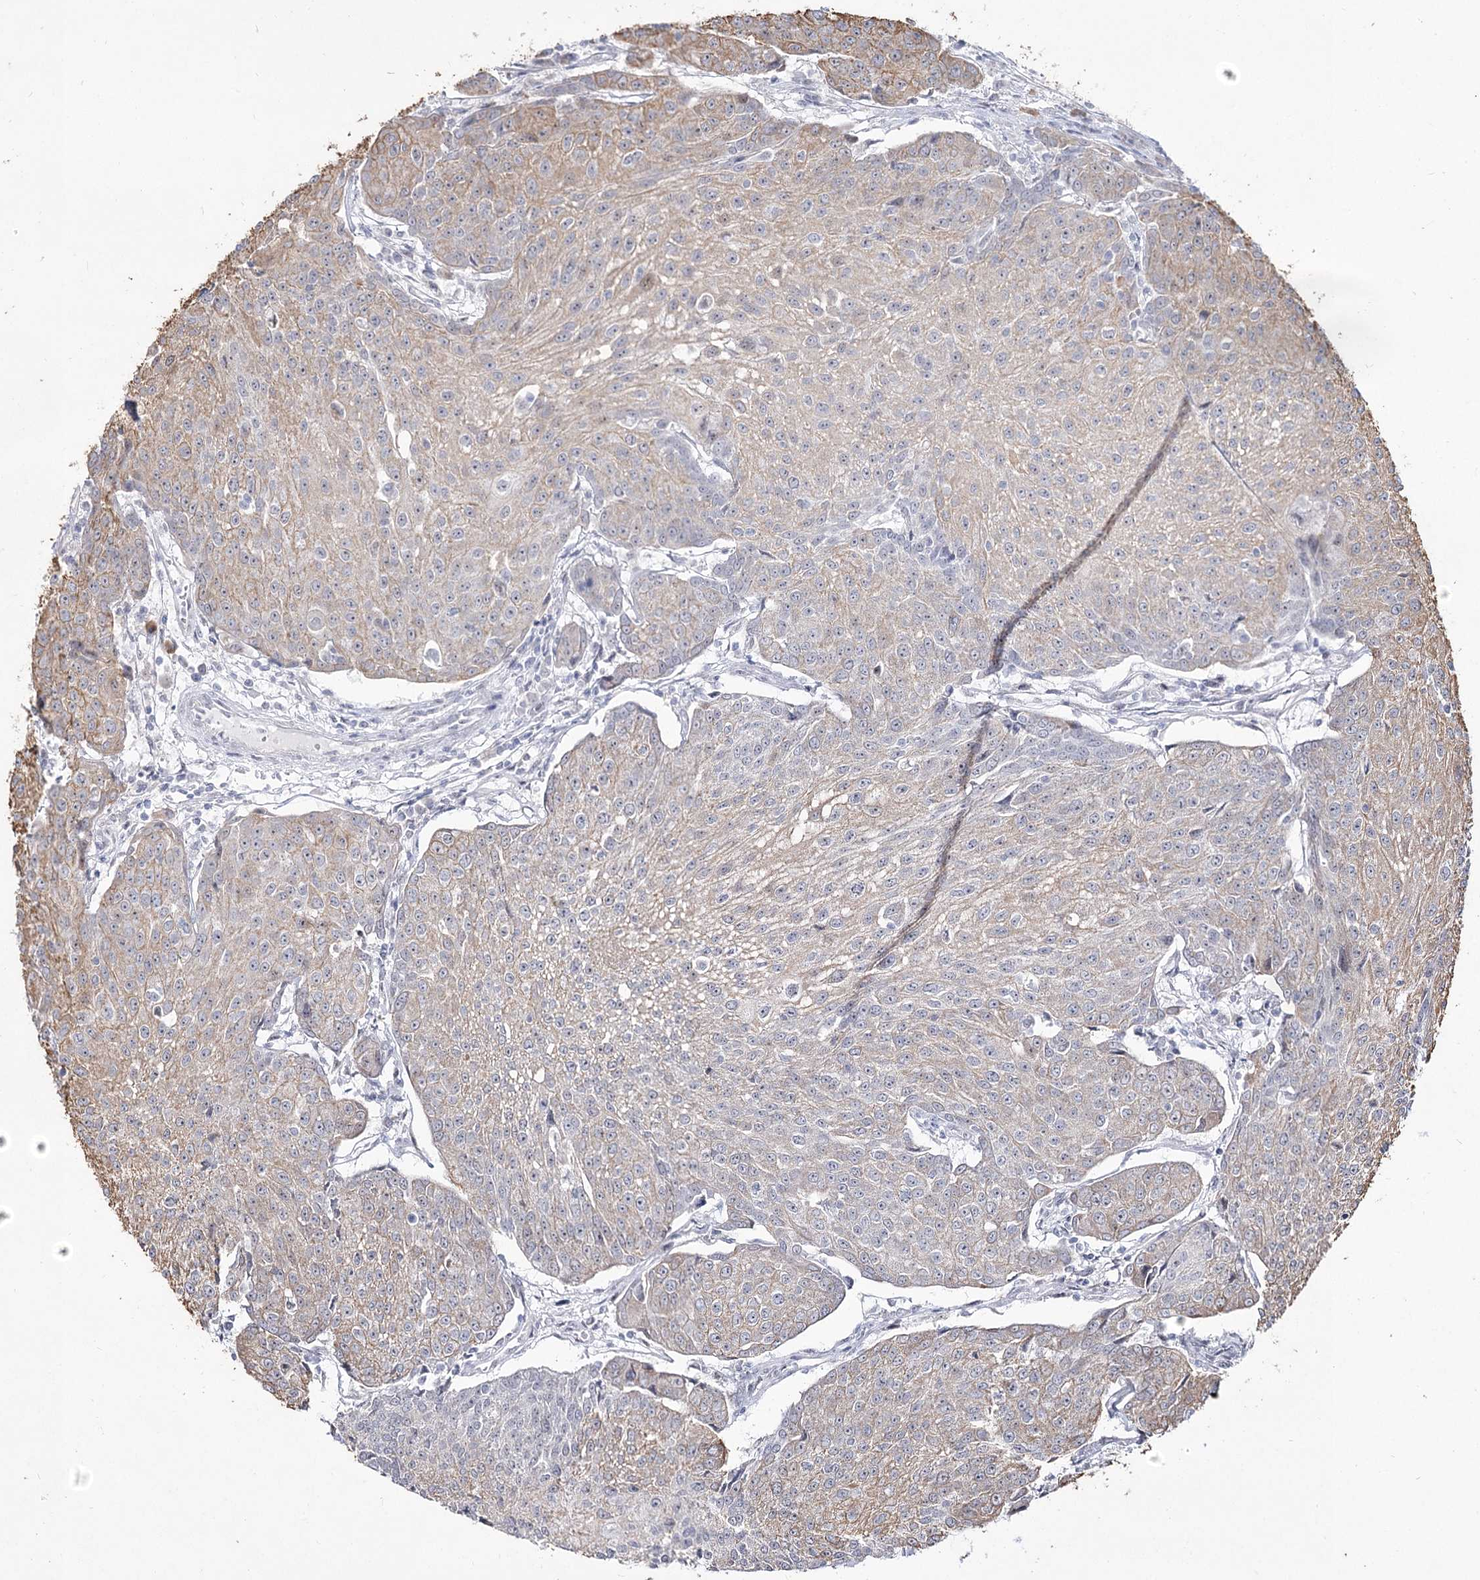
{"staining": {"intensity": "weak", "quantity": "25%-75%", "location": "cytoplasmic/membranous"}, "tissue": "urothelial cancer", "cell_type": "Tumor cells", "image_type": "cancer", "snomed": [{"axis": "morphology", "description": "Urothelial carcinoma, High grade"}, {"axis": "topography", "description": "Urinary bladder"}], "caption": "This is a histology image of immunohistochemistry (IHC) staining of high-grade urothelial carcinoma, which shows weak positivity in the cytoplasmic/membranous of tumor cells.", "gene": "DDX50", "patient": {"sex": "female", "age": 85}}